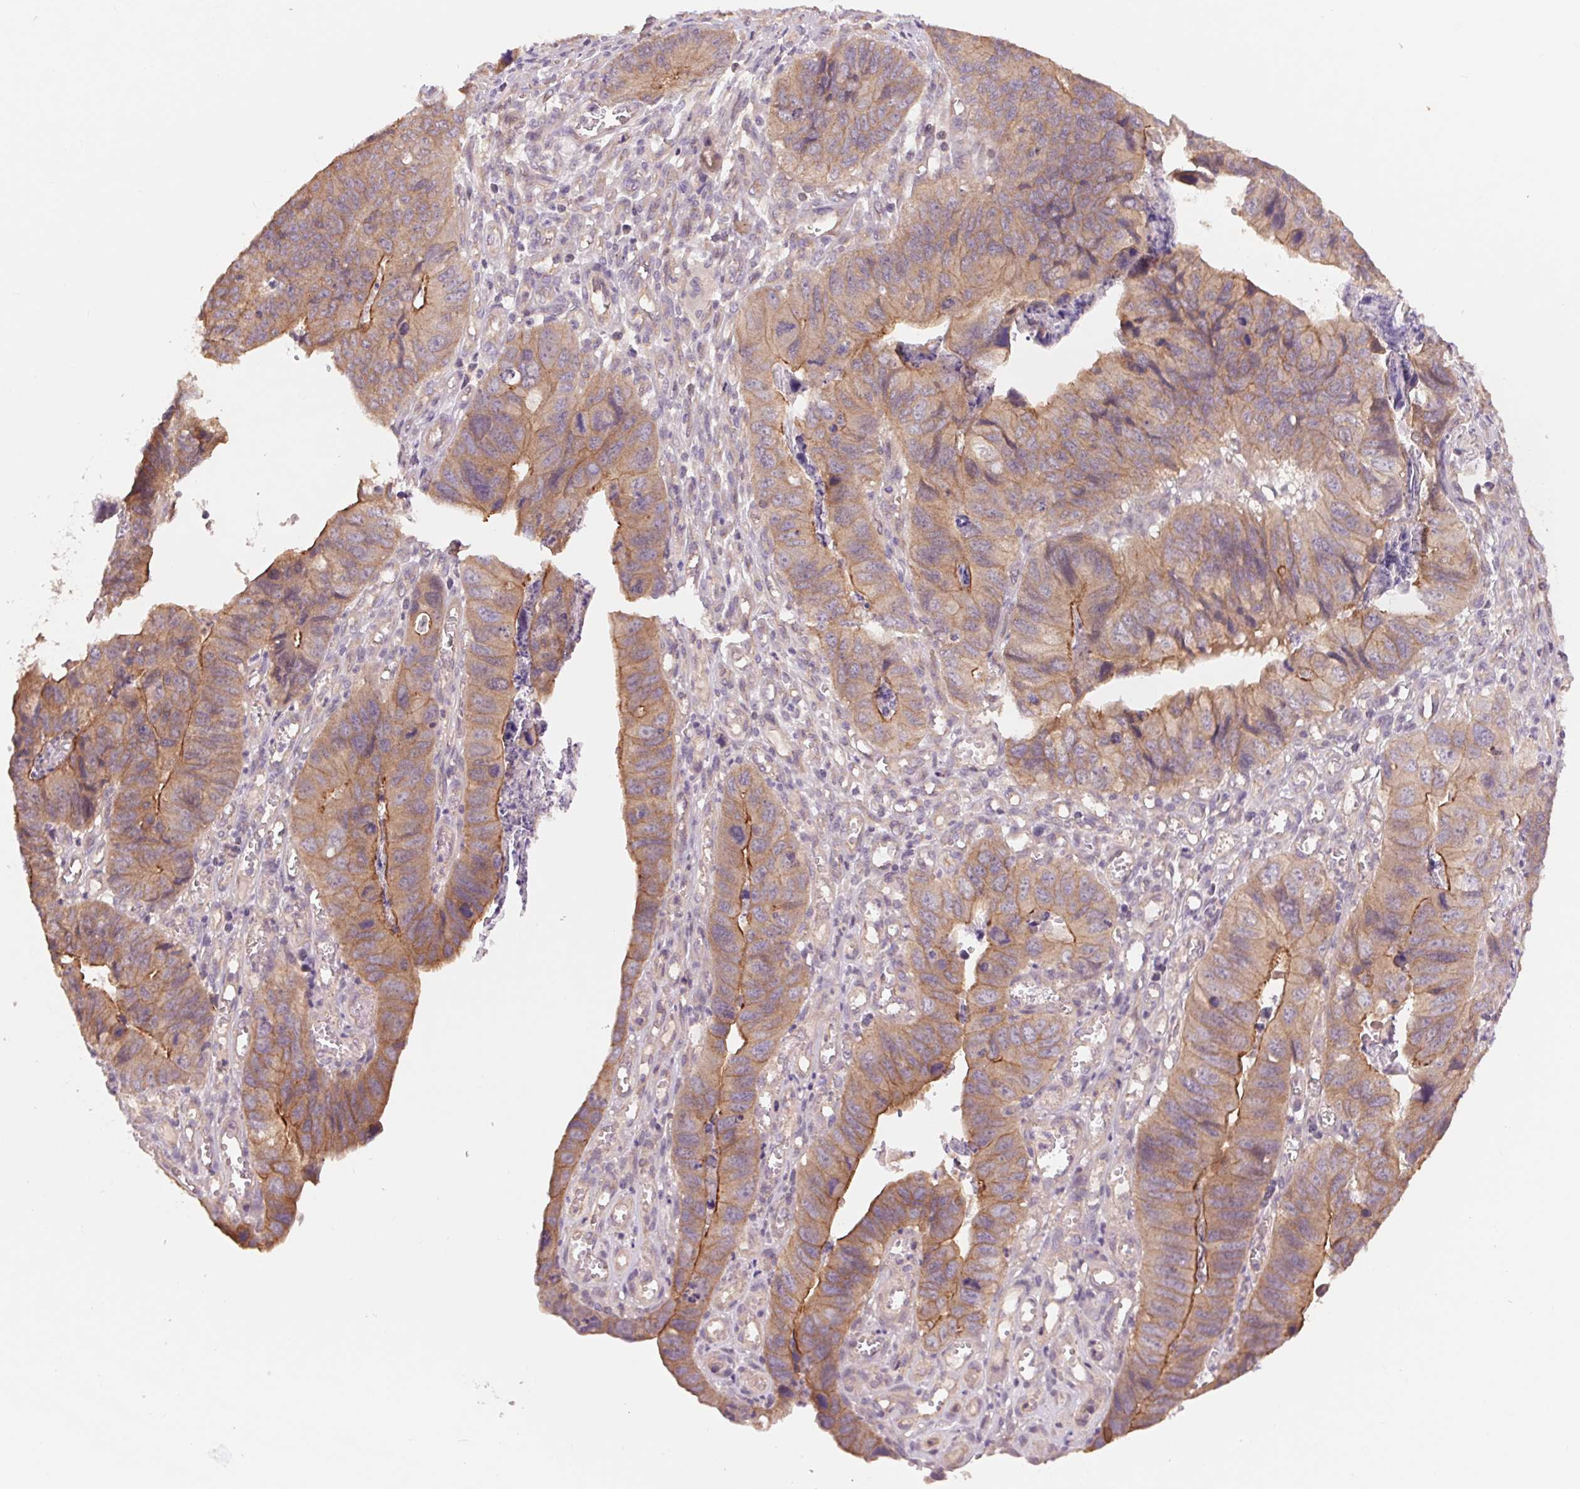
{"staining": {"intensity": "moderate", "quantity": ">75%", "location": "cytoplasmic/membranous"}, "tissue": "stomach cancer", "cell_type": "Tumor cells", "image_type": "cancer", "snomed": [{"axis": "morphology", "description": "Adenocarcinoma, NOS"}, {"axis": "topography", "description": "Stomach, lower"}], "caption": "This photomicrograph reveals immunohistochemistry (IHC) staining of human stomach cancer, with medium moderate cytoplasmic/membranous positivity in approximately >75% of tumor cells.", "gene": "SH3RF2", "patient": {"sex": "male", "age": 77}}